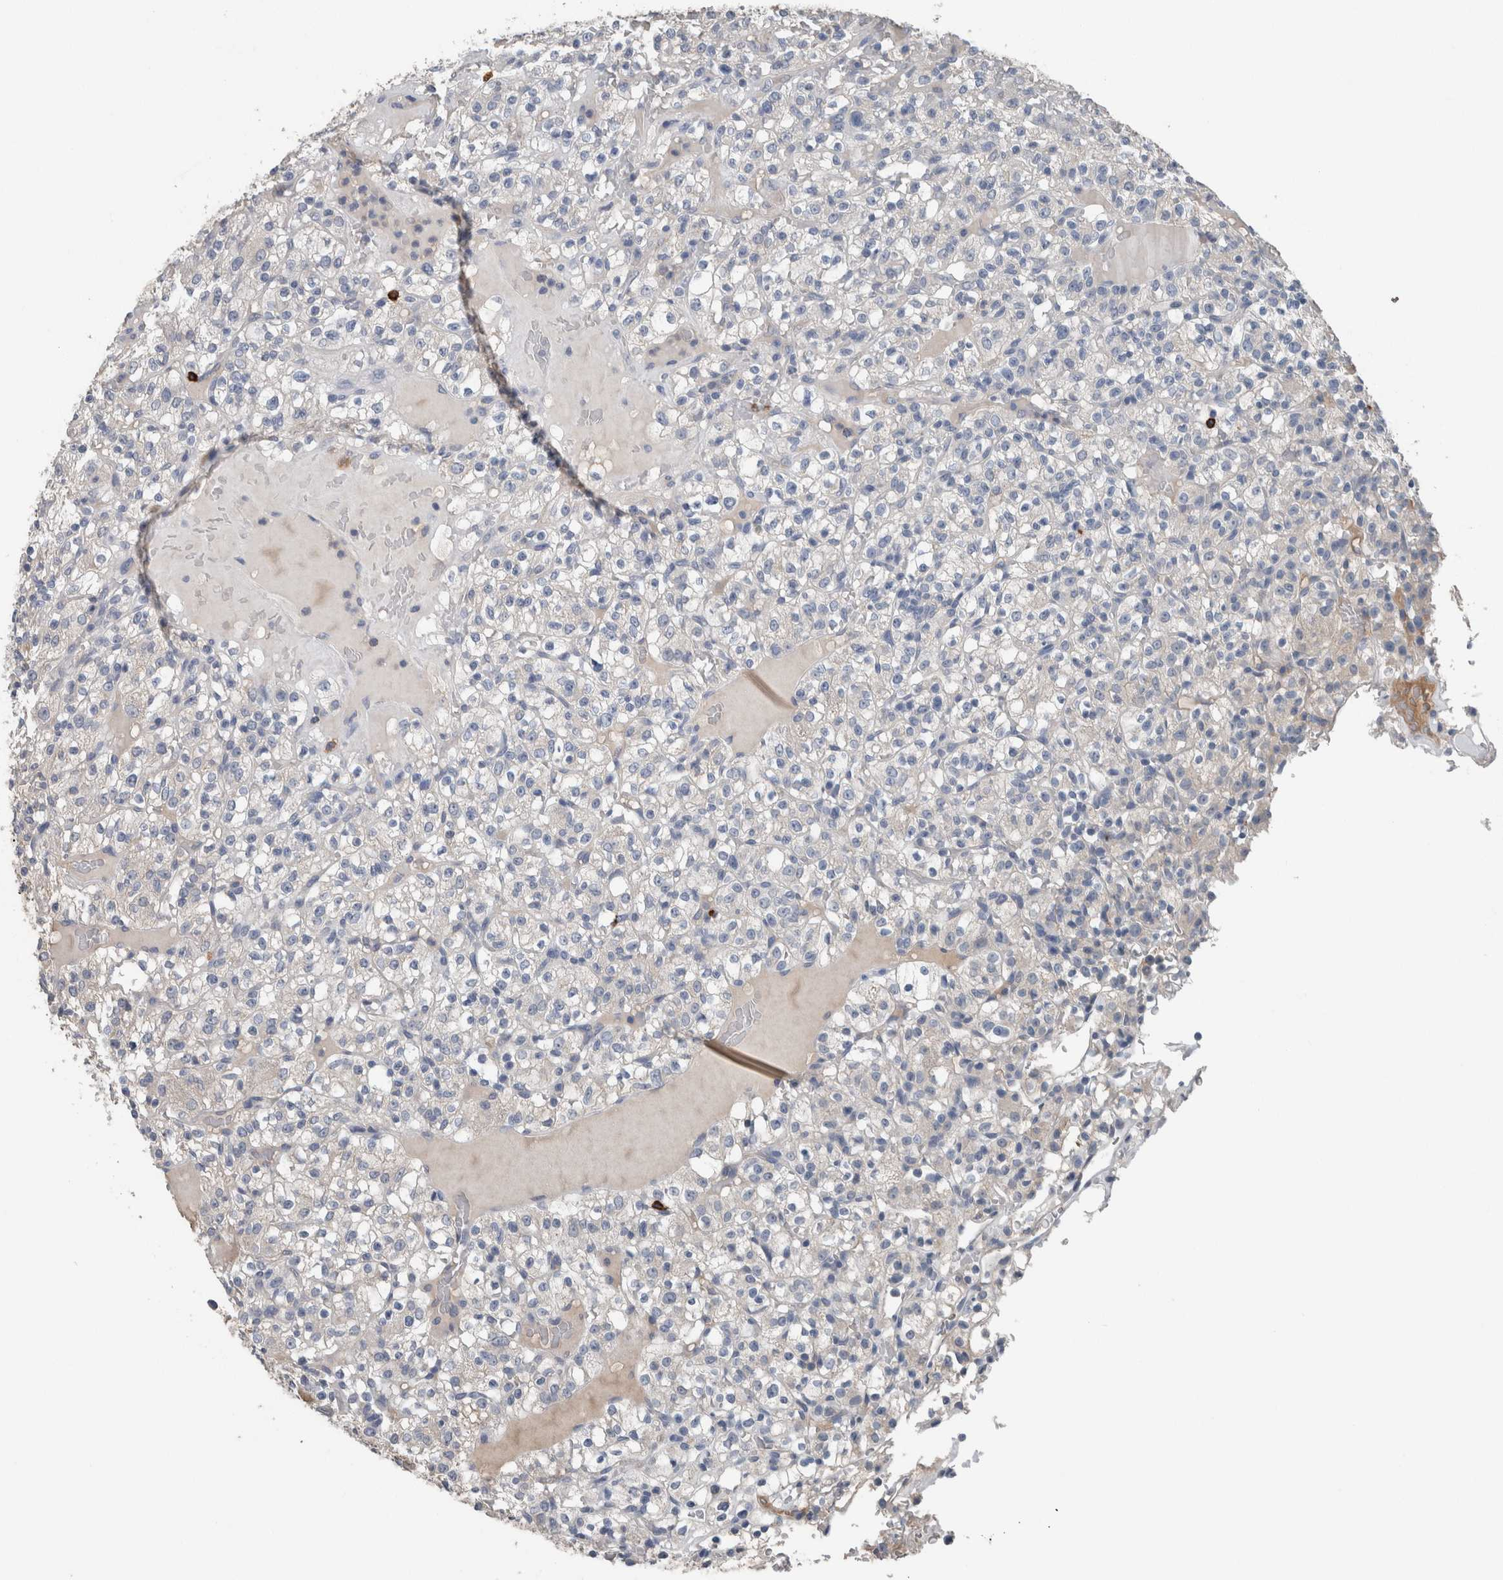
{"staining": {"intensity": "negative", "quantity": "none", "location": "none"}, "tissue": "renal cancer", "cell_type": "Tumor cells", "image_type": "cancer", "snomed": [{"axis": "morphology", "description": "Normal tissue, NOS"}, {"axis": "morphology", "description": "Adenocarcinoma, NOS"}, {"axis": "topography", "description": "Kidney"}], "caption": "Photomicrograph shows no protein expression in tumor cells of adenocarcinoma (renal) tissue. (DAB (3,3'-diaminobenzidine) immunohistochemistry, high magnification).", "gene": "CRNN", "patient": {"sex": "female", "age": 72}}